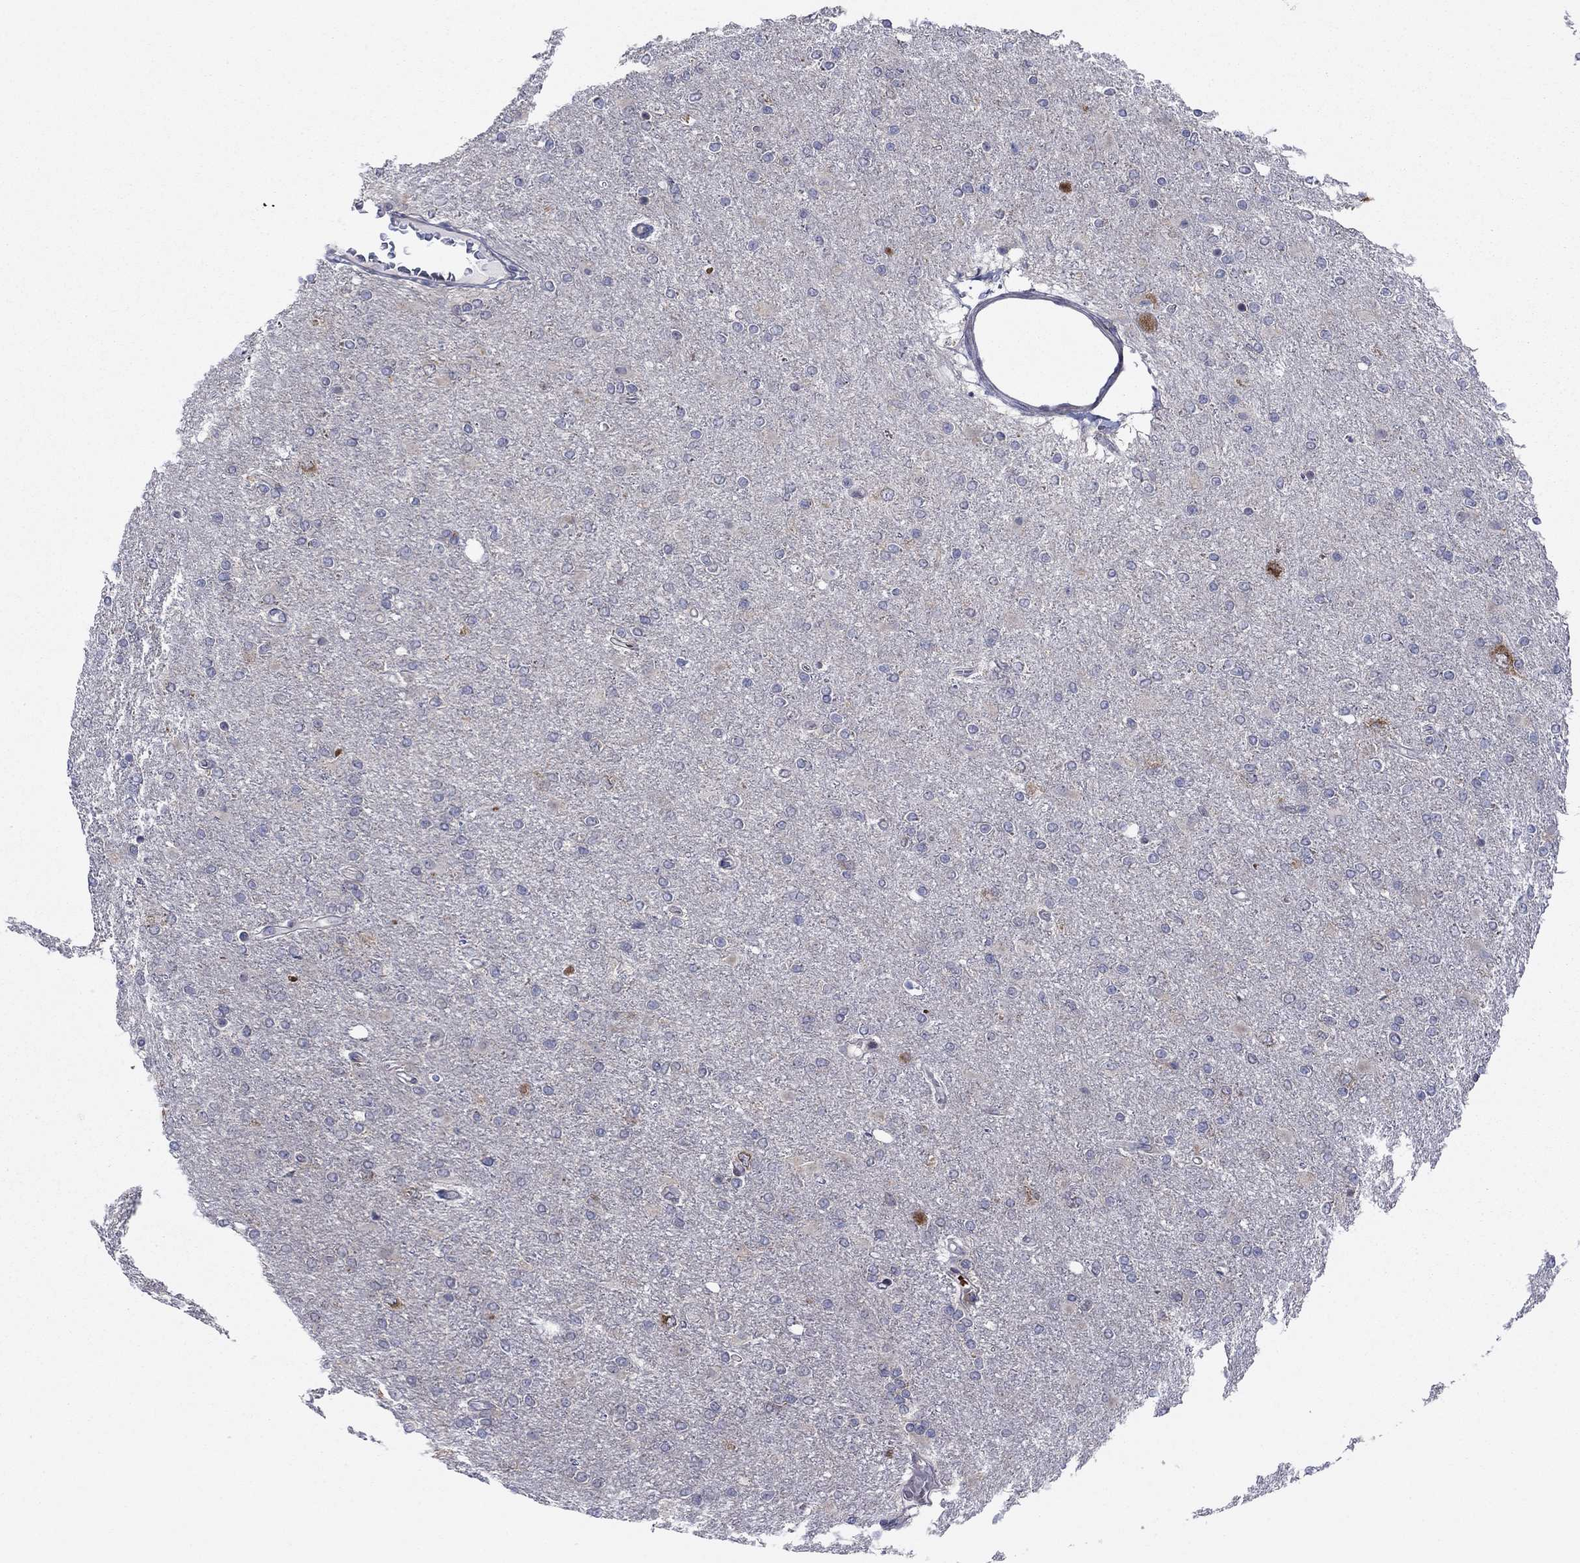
{"staining": {"intensity": "negative", "quantity": "none", "location": "none"}, "tissue": "glioma", "cell_type": "Tumor cells", "image_type": "cancer", "snomed": [{"axis": "morphology", "description": "Glioma, malignant, High grade"}, {"axis": "topography", "description": "Cerebral cortex"}], "caption": "Malignant high-grade glioma stained for a protein using IHC reveals no staining tumor cells.", "gene": "GPR155", "patient": {"sex": "male", "age": 70}}